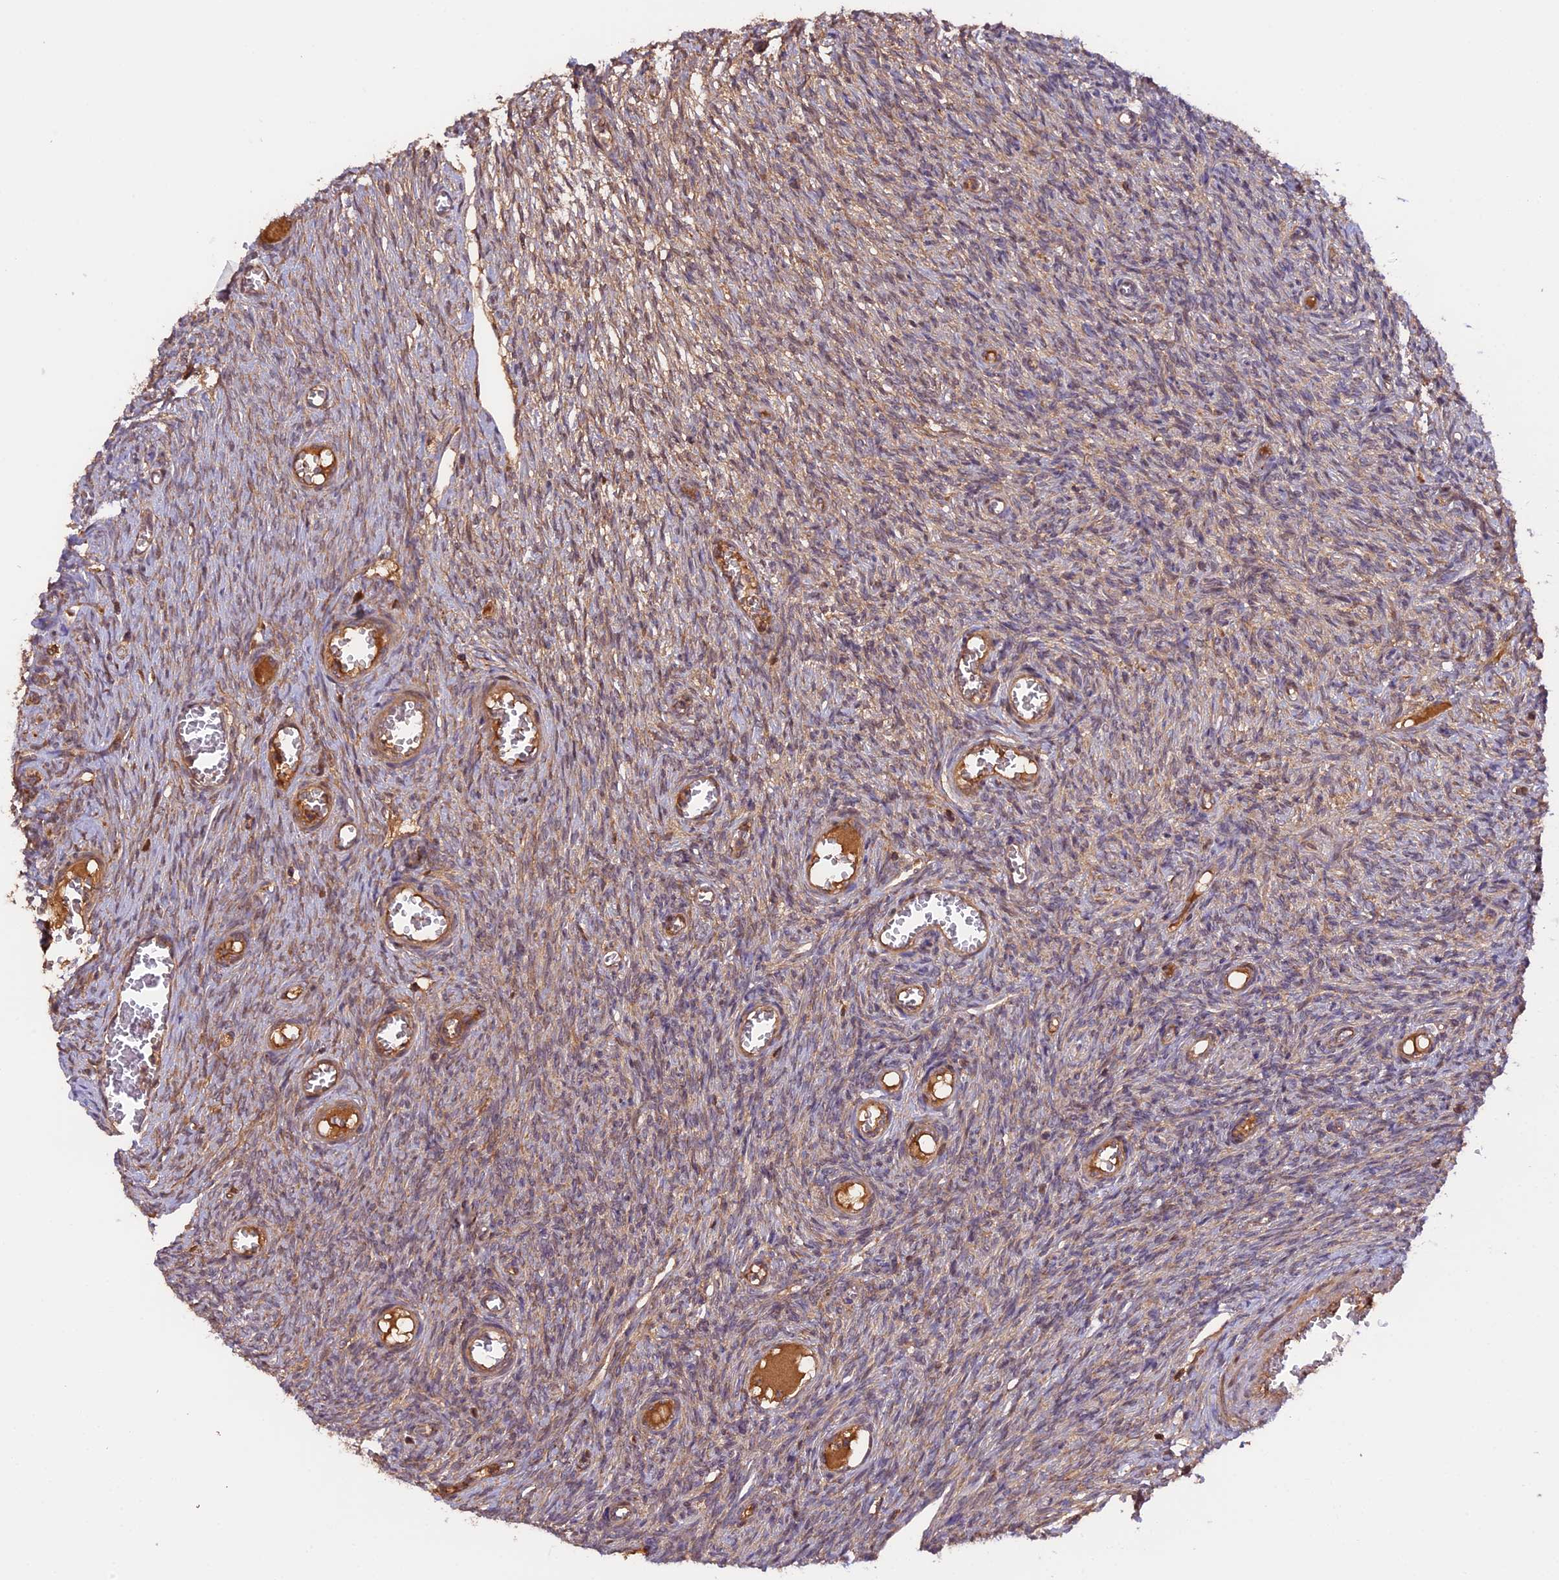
{"staining": {"intensity": "moderate", "quantity": ">75%", "location": "cytoplasmic/membranous"}, "tissue": "ovary", "cell_type": "Follicle cells", "image_type": "normal", "snomed": [{"axis": "morphology", "description": "Normal tissue, NOS"}, {"axis": "topography", "description": "Ovary"}], "caption": "This is an image of IHC staining of benign ovary, which shows moderate staining in the cytoplasmic/membranous of follicle cells.", "gene": "SETD6", "patient": {"sex": "female", "age": 44}}